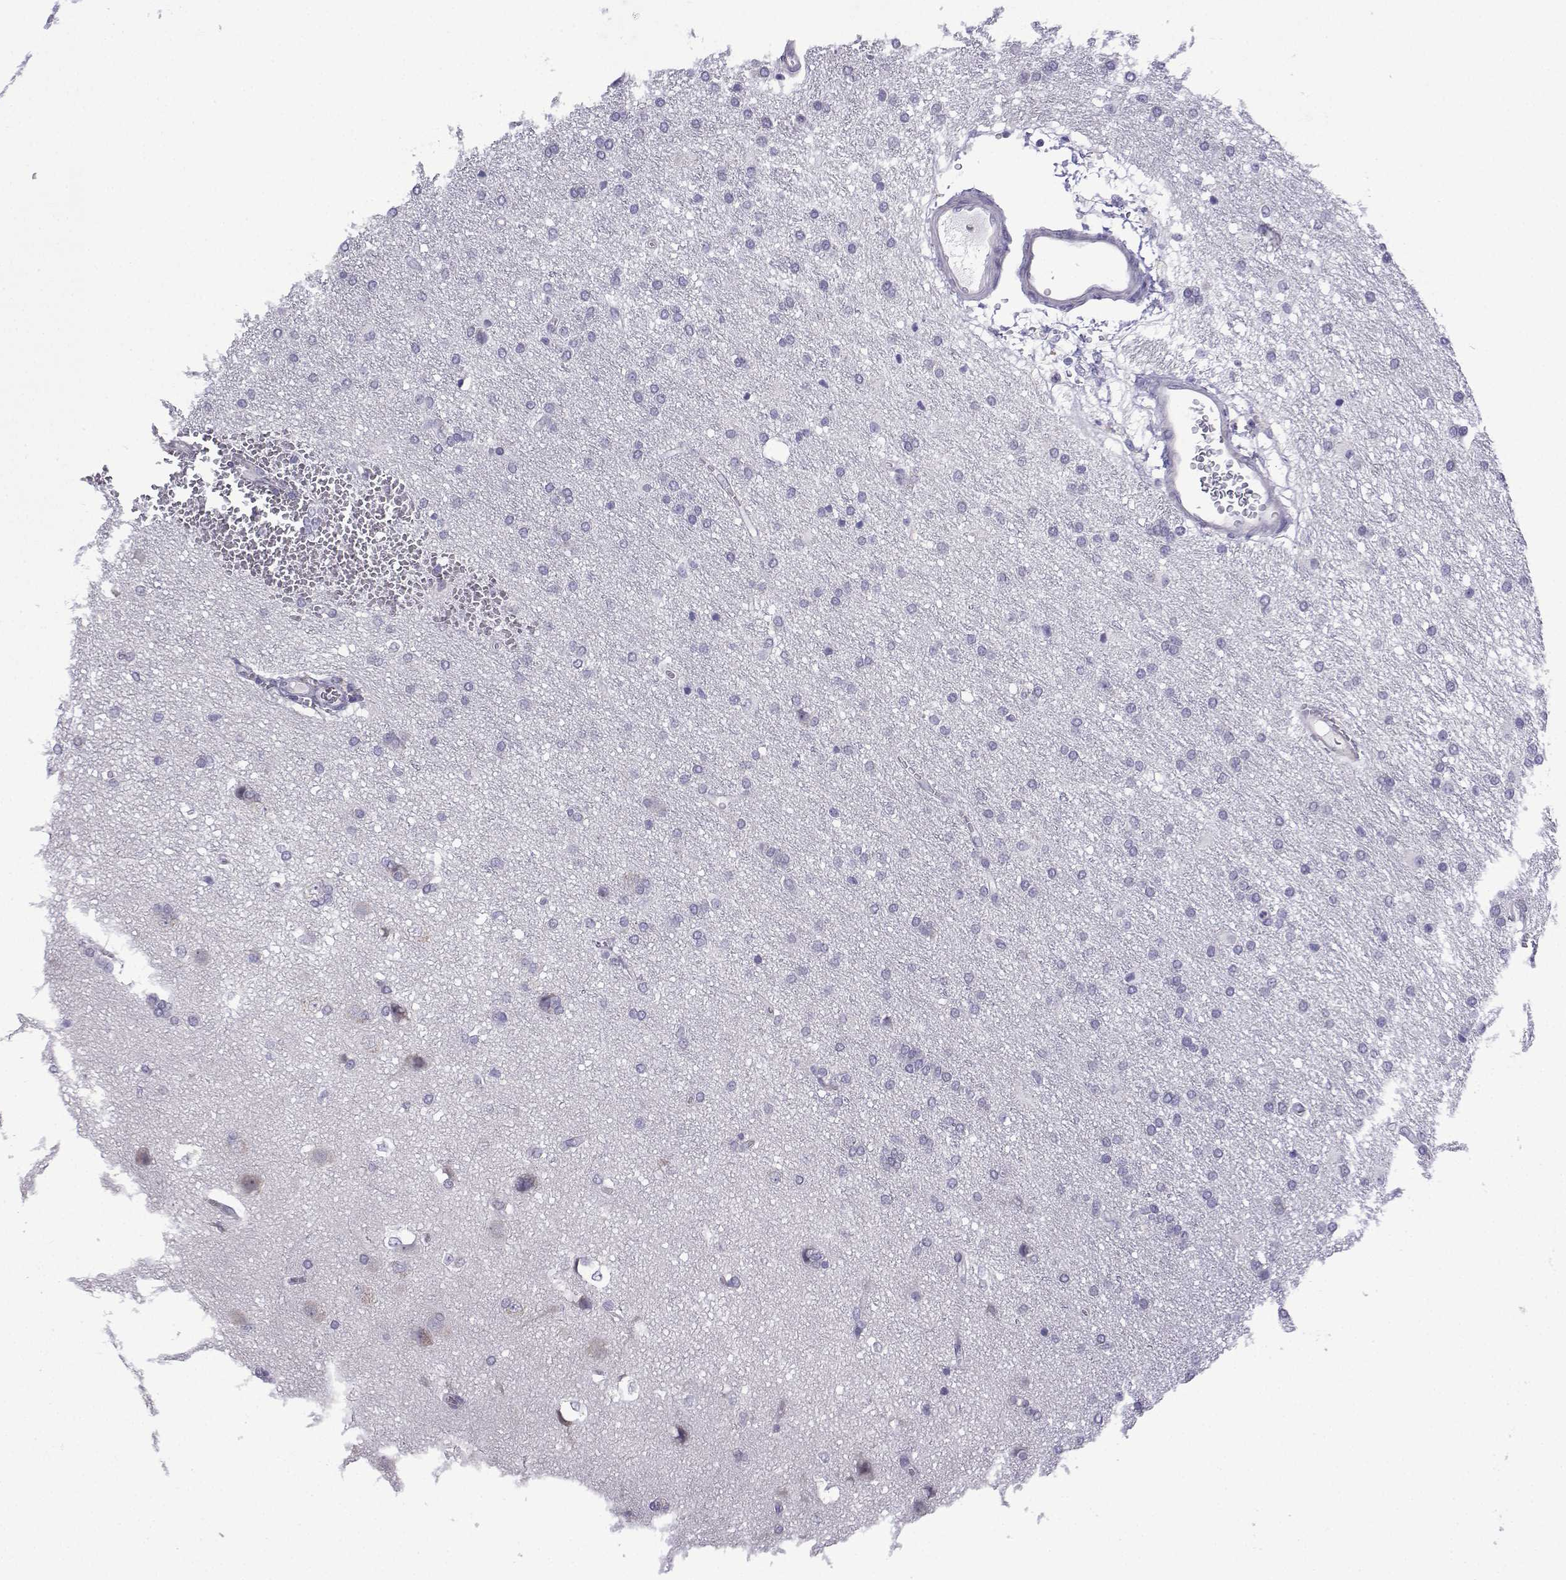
{"staining": {"intensity": "negative", "quantity": "none", "location": "none"}, "tissue": "glioma", "cell_type": "Tumor cells", "image_type": "cancer", "snomed": [{"axis": "morphology", "description": "Glioma, malignant, Low grade"}, {"axis": "topography", "description": "Brain"}], "caption": "Human glioma stained for a protein using IHC demonstrates no staining in tumor cells.", "gene": "CFAP70", "patient": {"sex": "female", "age": 32}}